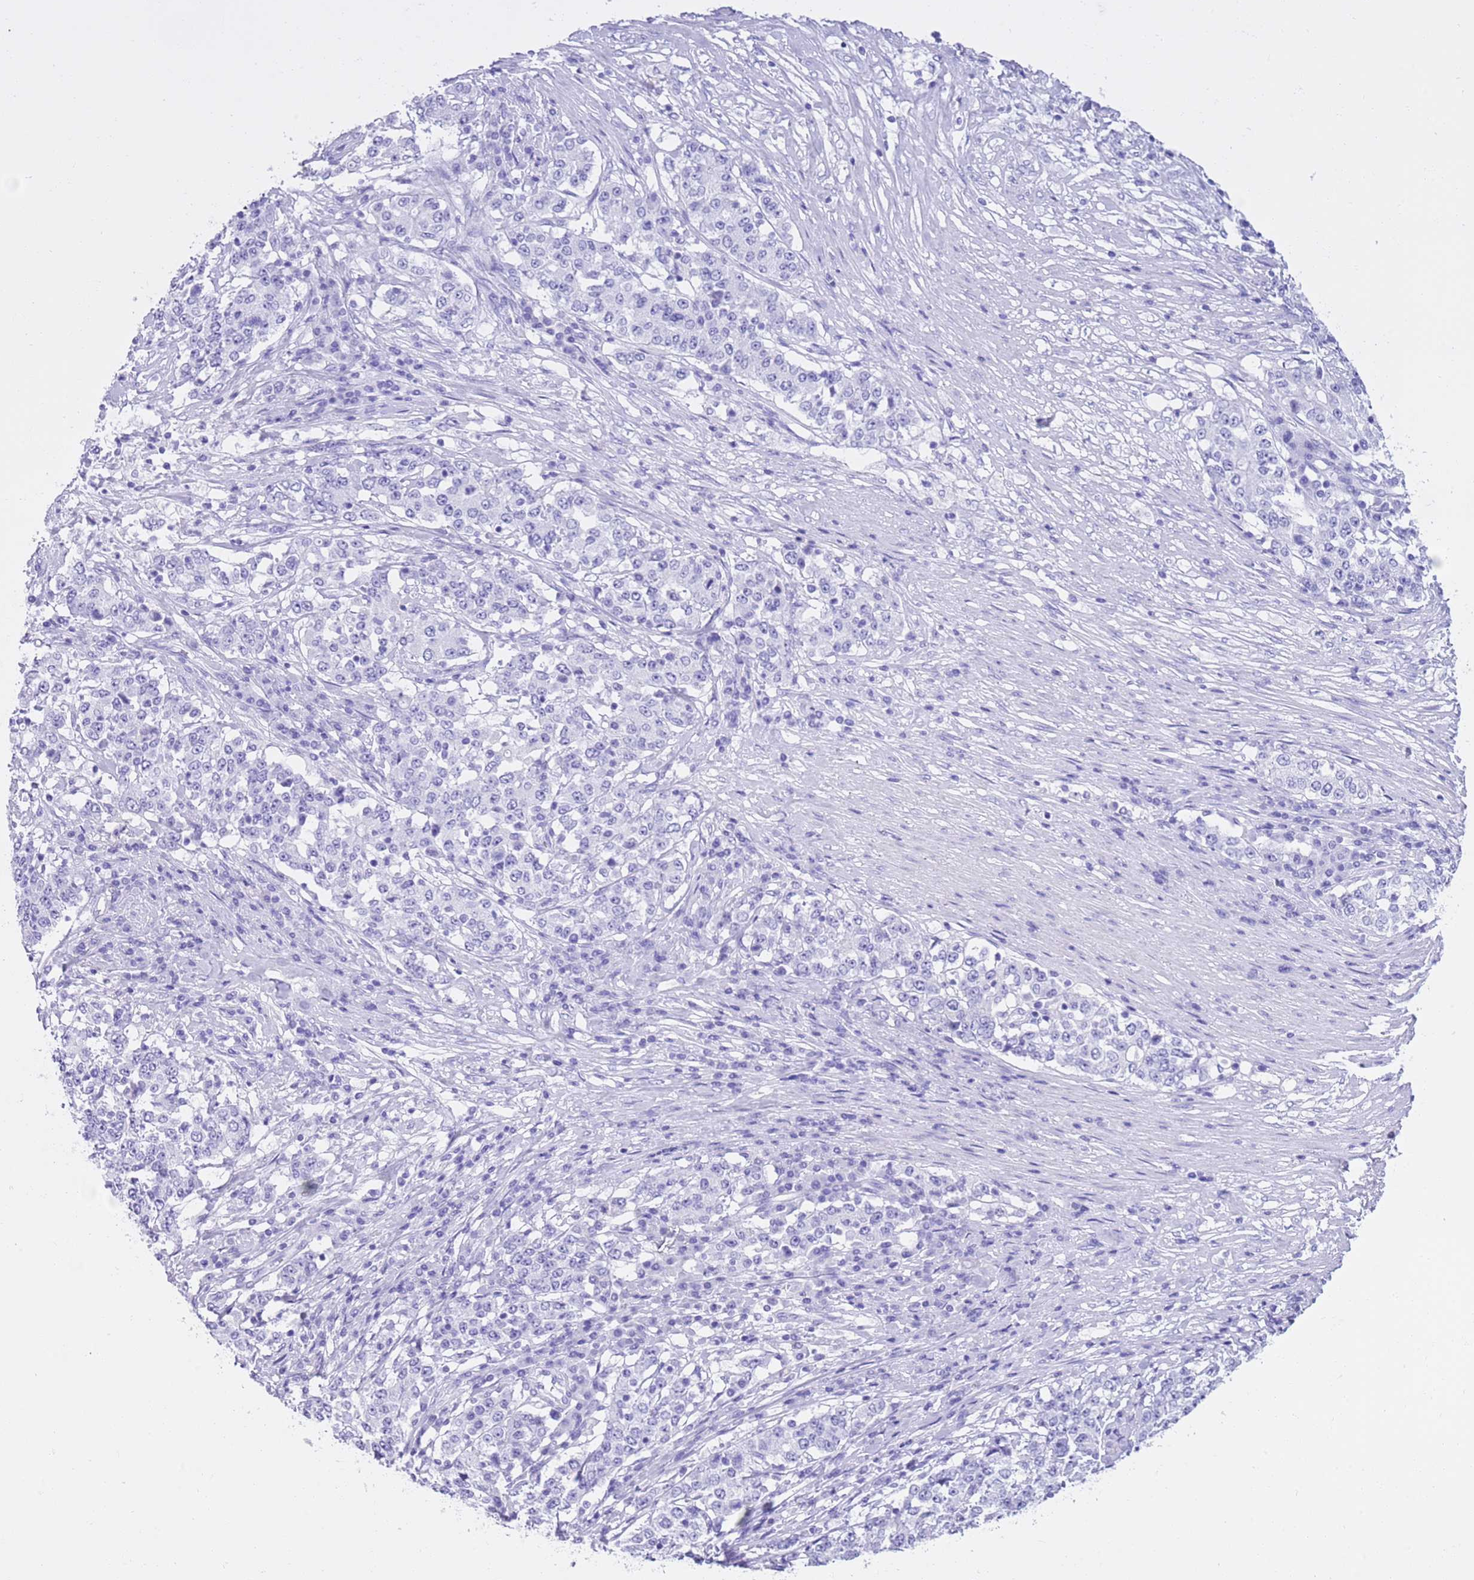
{"staining": {"intensity": "negative", "quantity": "none", "location": "none"}, "tissue": "stomach cancer", "cell_type": "Tumor cells", "image_type": "cancer", "snomed": [{"axis": "morphology", "description": "Adenocarcinoma, NOS"}, {"axis": "topography", "description": "Stomach"}], "caption": "Immunohistochemistry image of human stomach cancer stained for a protein (brown), which displays no positivity in tumor cells. The staining was performed using DAB to visualize the protein expression in brown, while the nuclei were stained in blue with hematoxylin (Magnification: 20x).", "gene": "TMEM185B", "patient": {"sex": "male", "age": 59}}